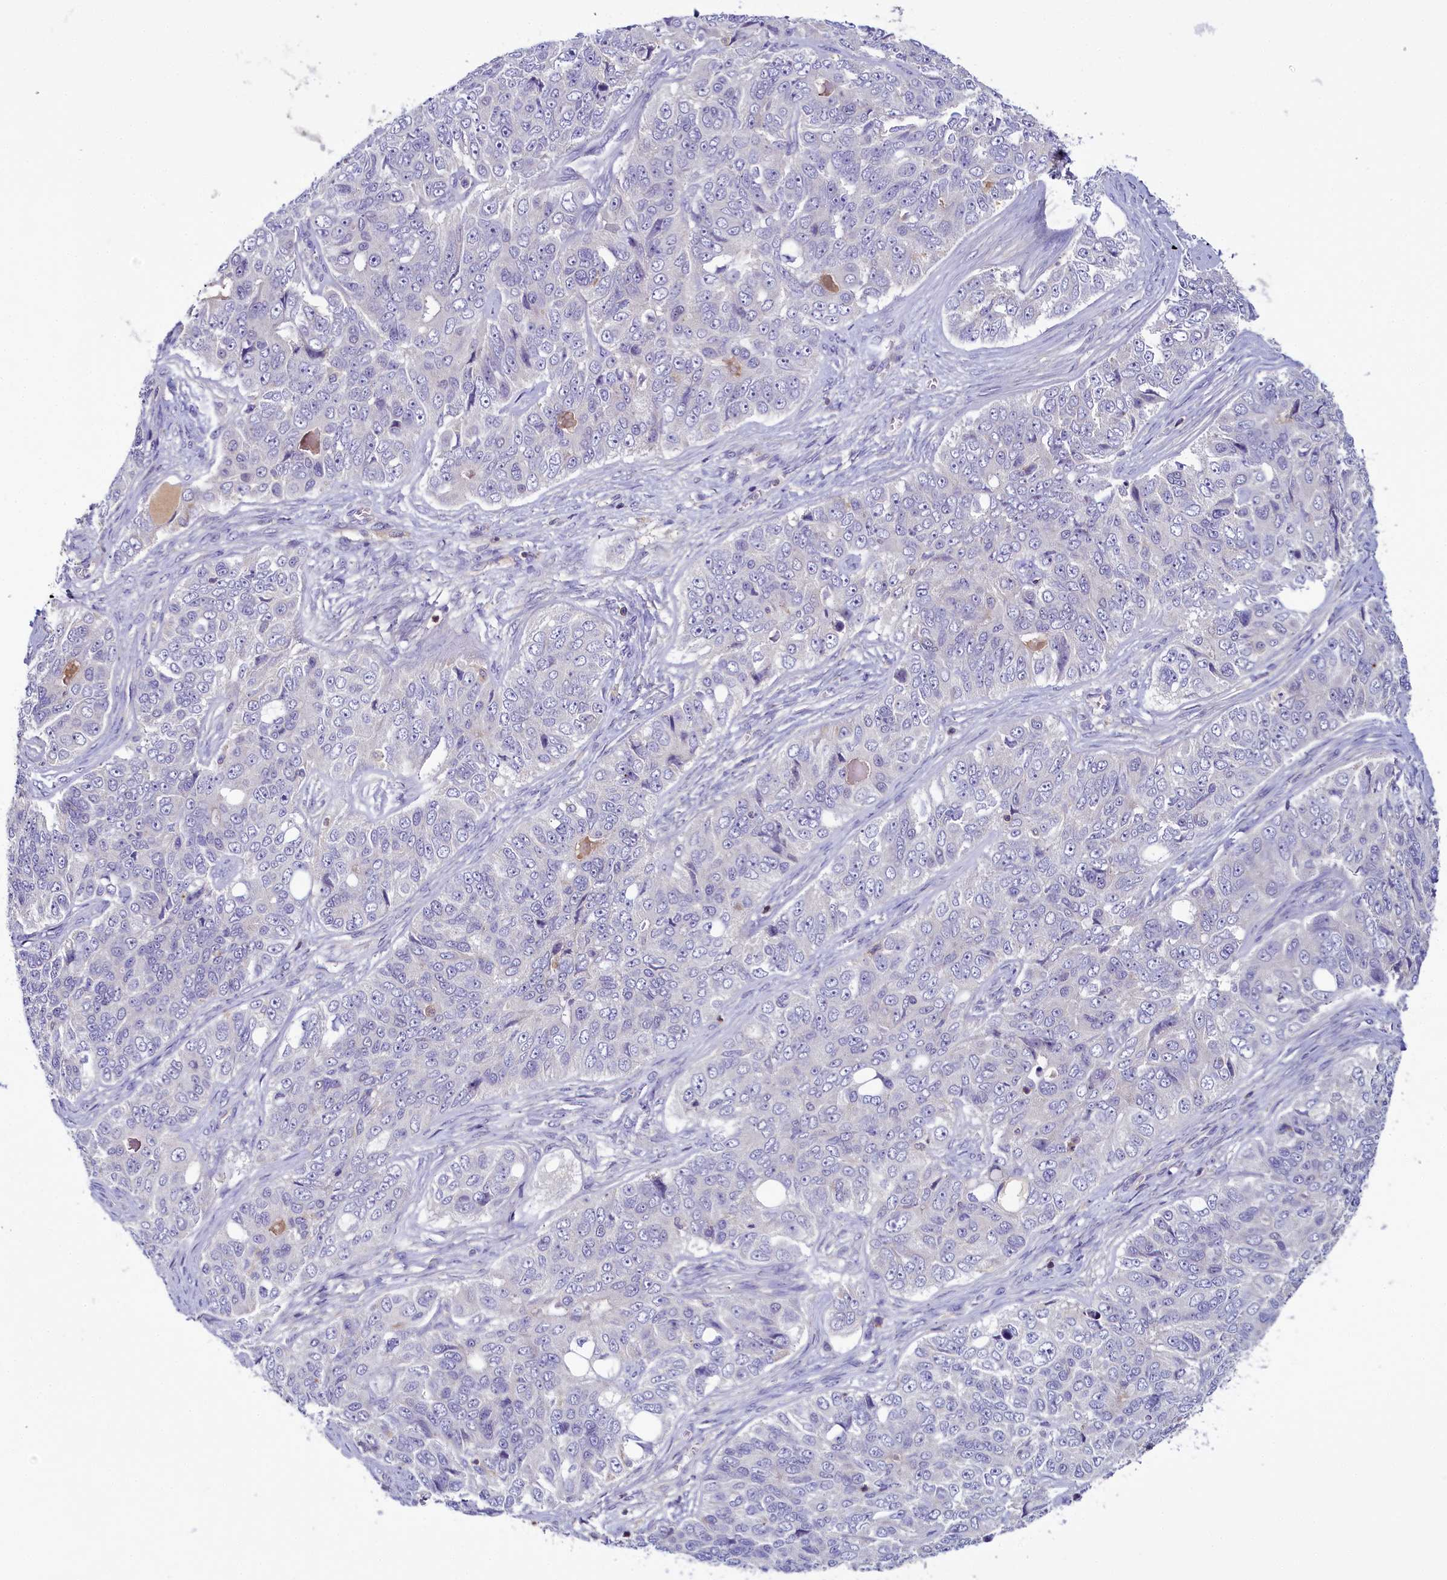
{"staining": {"intensity": "negative", "quantity": "none", "location": "none"}, "tissue": "ovarian cancer", "cell_type": "Tumor cells", "image_type": "cancer", "snomed": [{"axis": "morphology", "description": "Carcinoma, endometroid"}, {"axis": "topography", "description": "Ovary"}], "caption": "The micrograph exhibits no staining of tumor cells in endometroid carcinoma (ovarian). The staining is performed using DAB brown chromogen with nuclei counter-stained in using hematoxylin.", "gene": "FGFR2", "patient": {"sex": "female", "age": 51}}